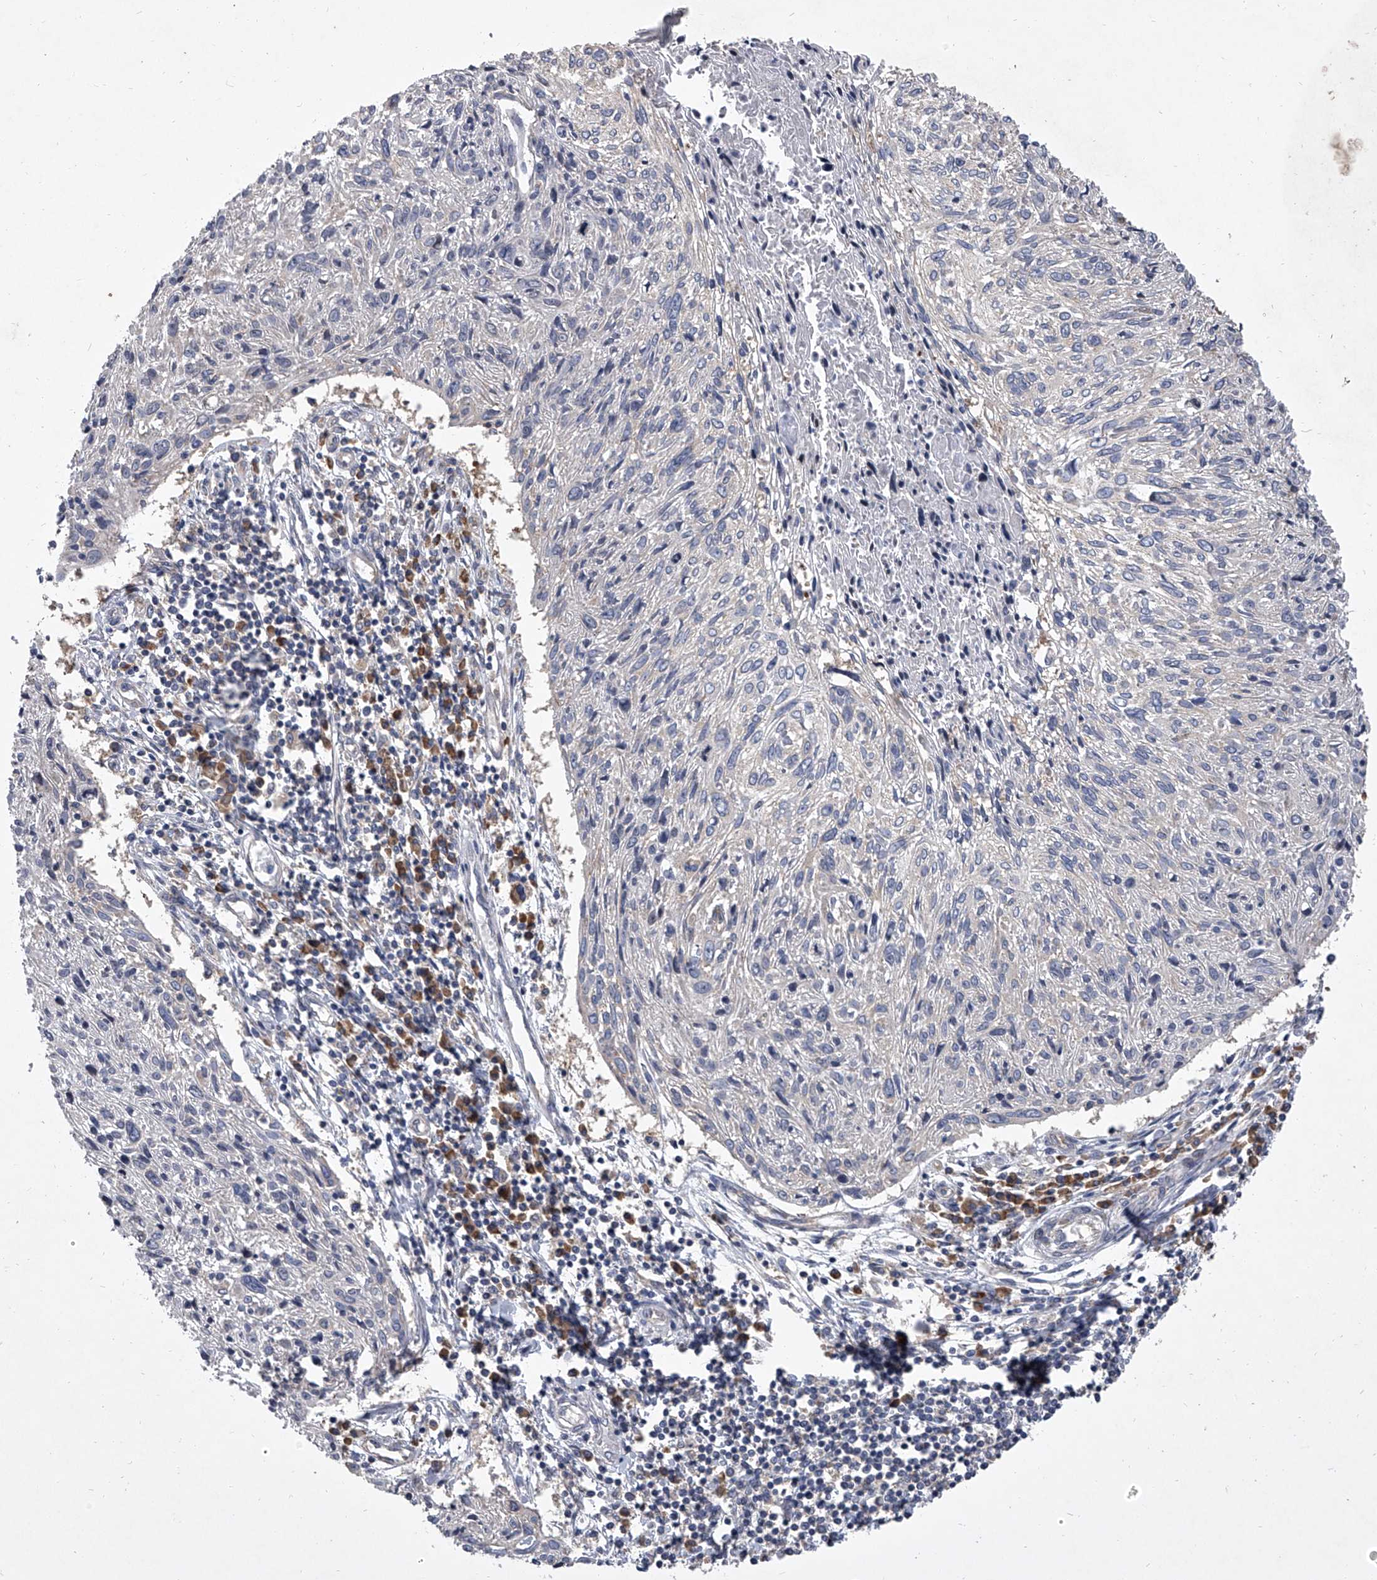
{"staining": {"intensity": "negative", "quantity": "none", "location": "none"}, "tissue": "cervical cancer", "cell_type": "Tumor cells", "image_type": "cancer", "snomed": [{"axis": "morphology", "description": "Squamous cell carcinoma, NOS"}, {"axis": "topography", "description": "Cervix"}], "caption": "Cervical cancer stained for a protein using IHC exhibits no expression tumor cells.", "gene": "EIF2S2", "patient": {"sex": "female", "age": 51}}